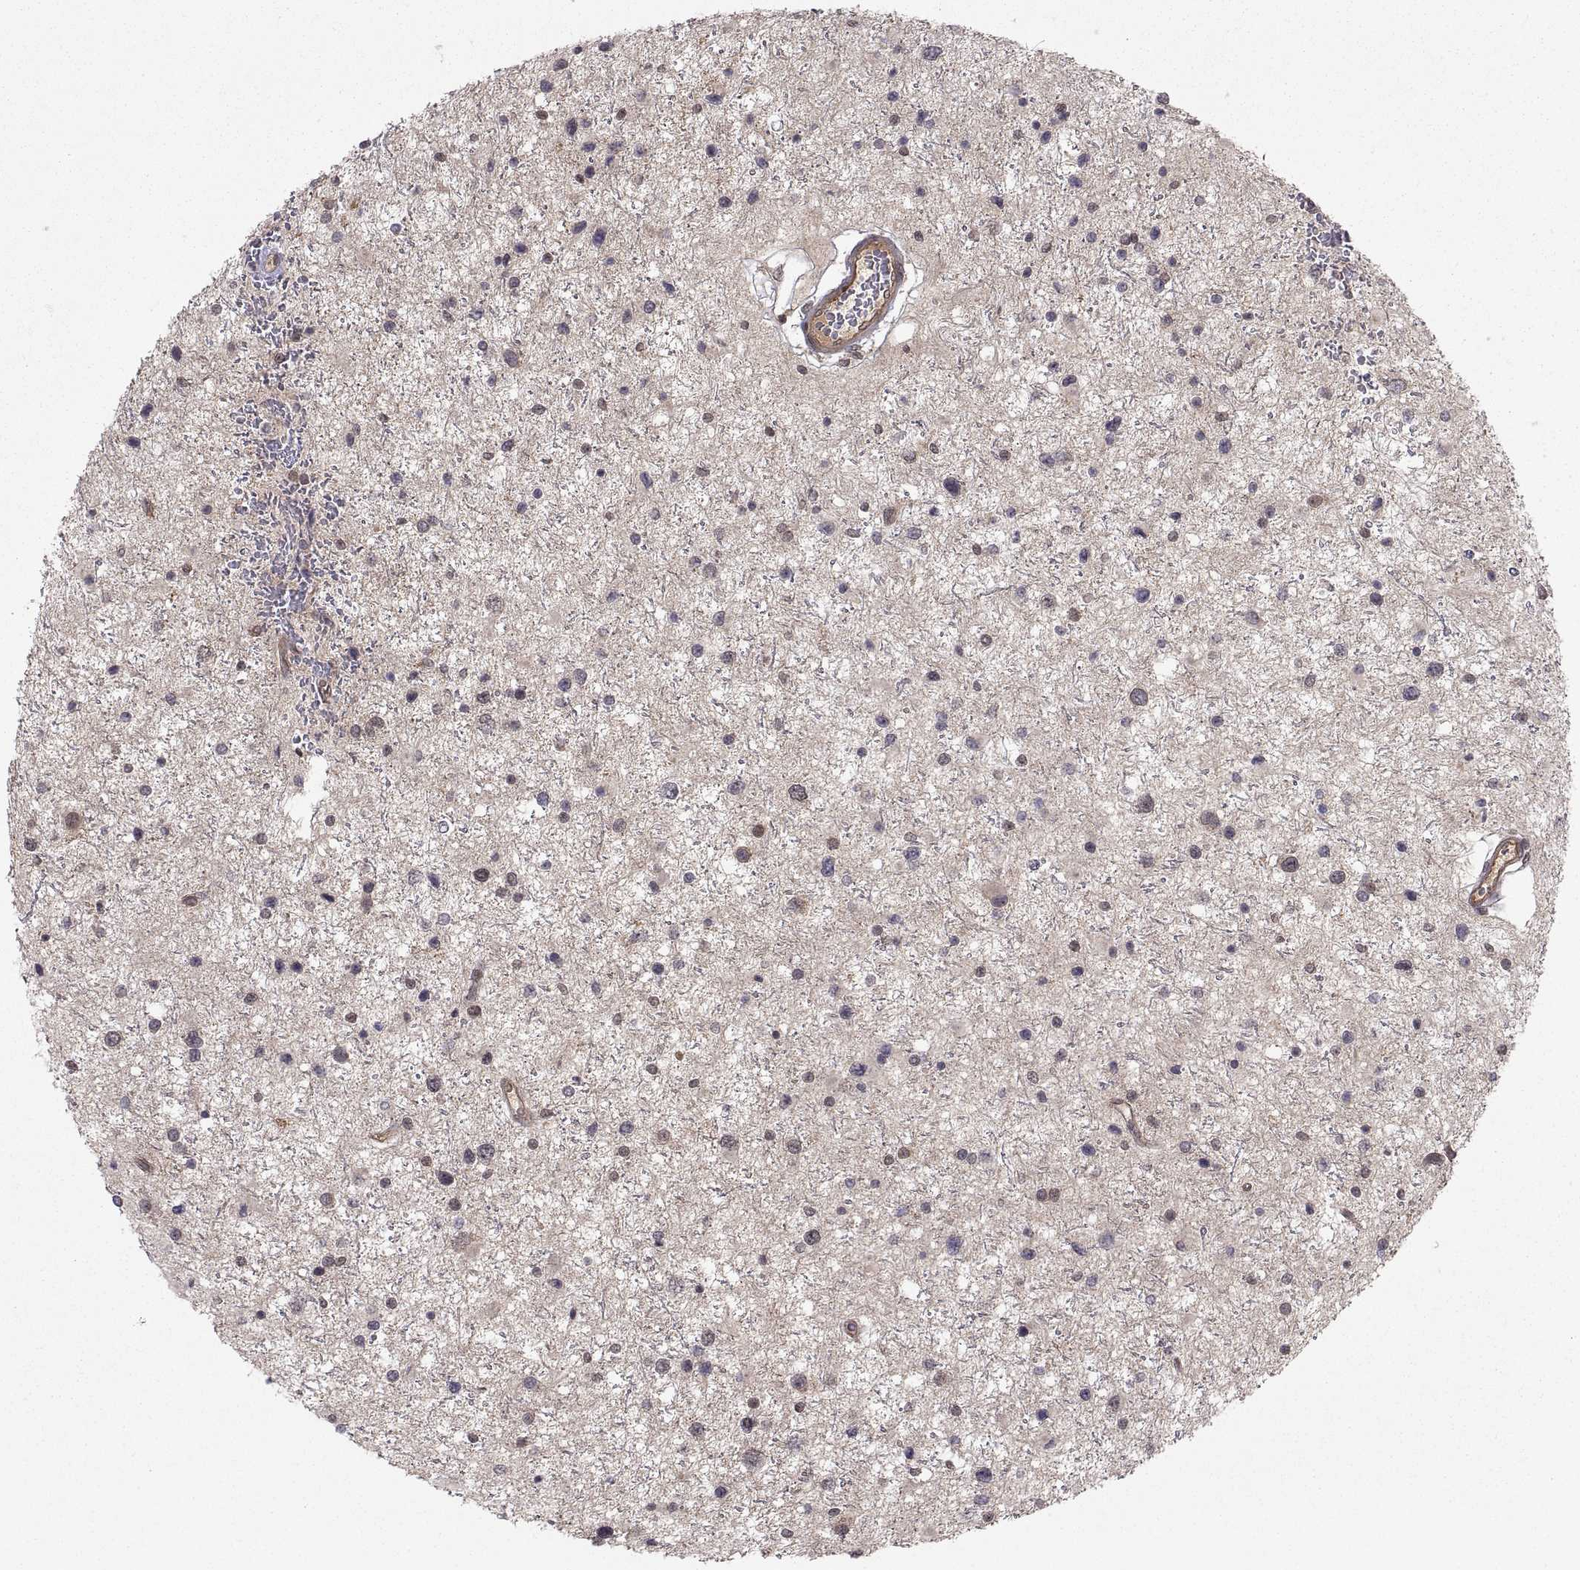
{"staining": {"intensity": "negative", "quantity": "none", "location": "none"}, "tissue": "glioma", "cell_type": "Tumor cells", "image_type": "cancer", "snomed": [{"axis": "morphology", "description": "Glioma, malignant, Low grade"}, {"axis": "topography", "description": "Brain"}], "caption": "Human glioma stained for a protein using immunohistochemistry (IHC) displays no expression in tumor cells.", "gene": "ABL2", "patient": {"sex": "female", "age": 32}}